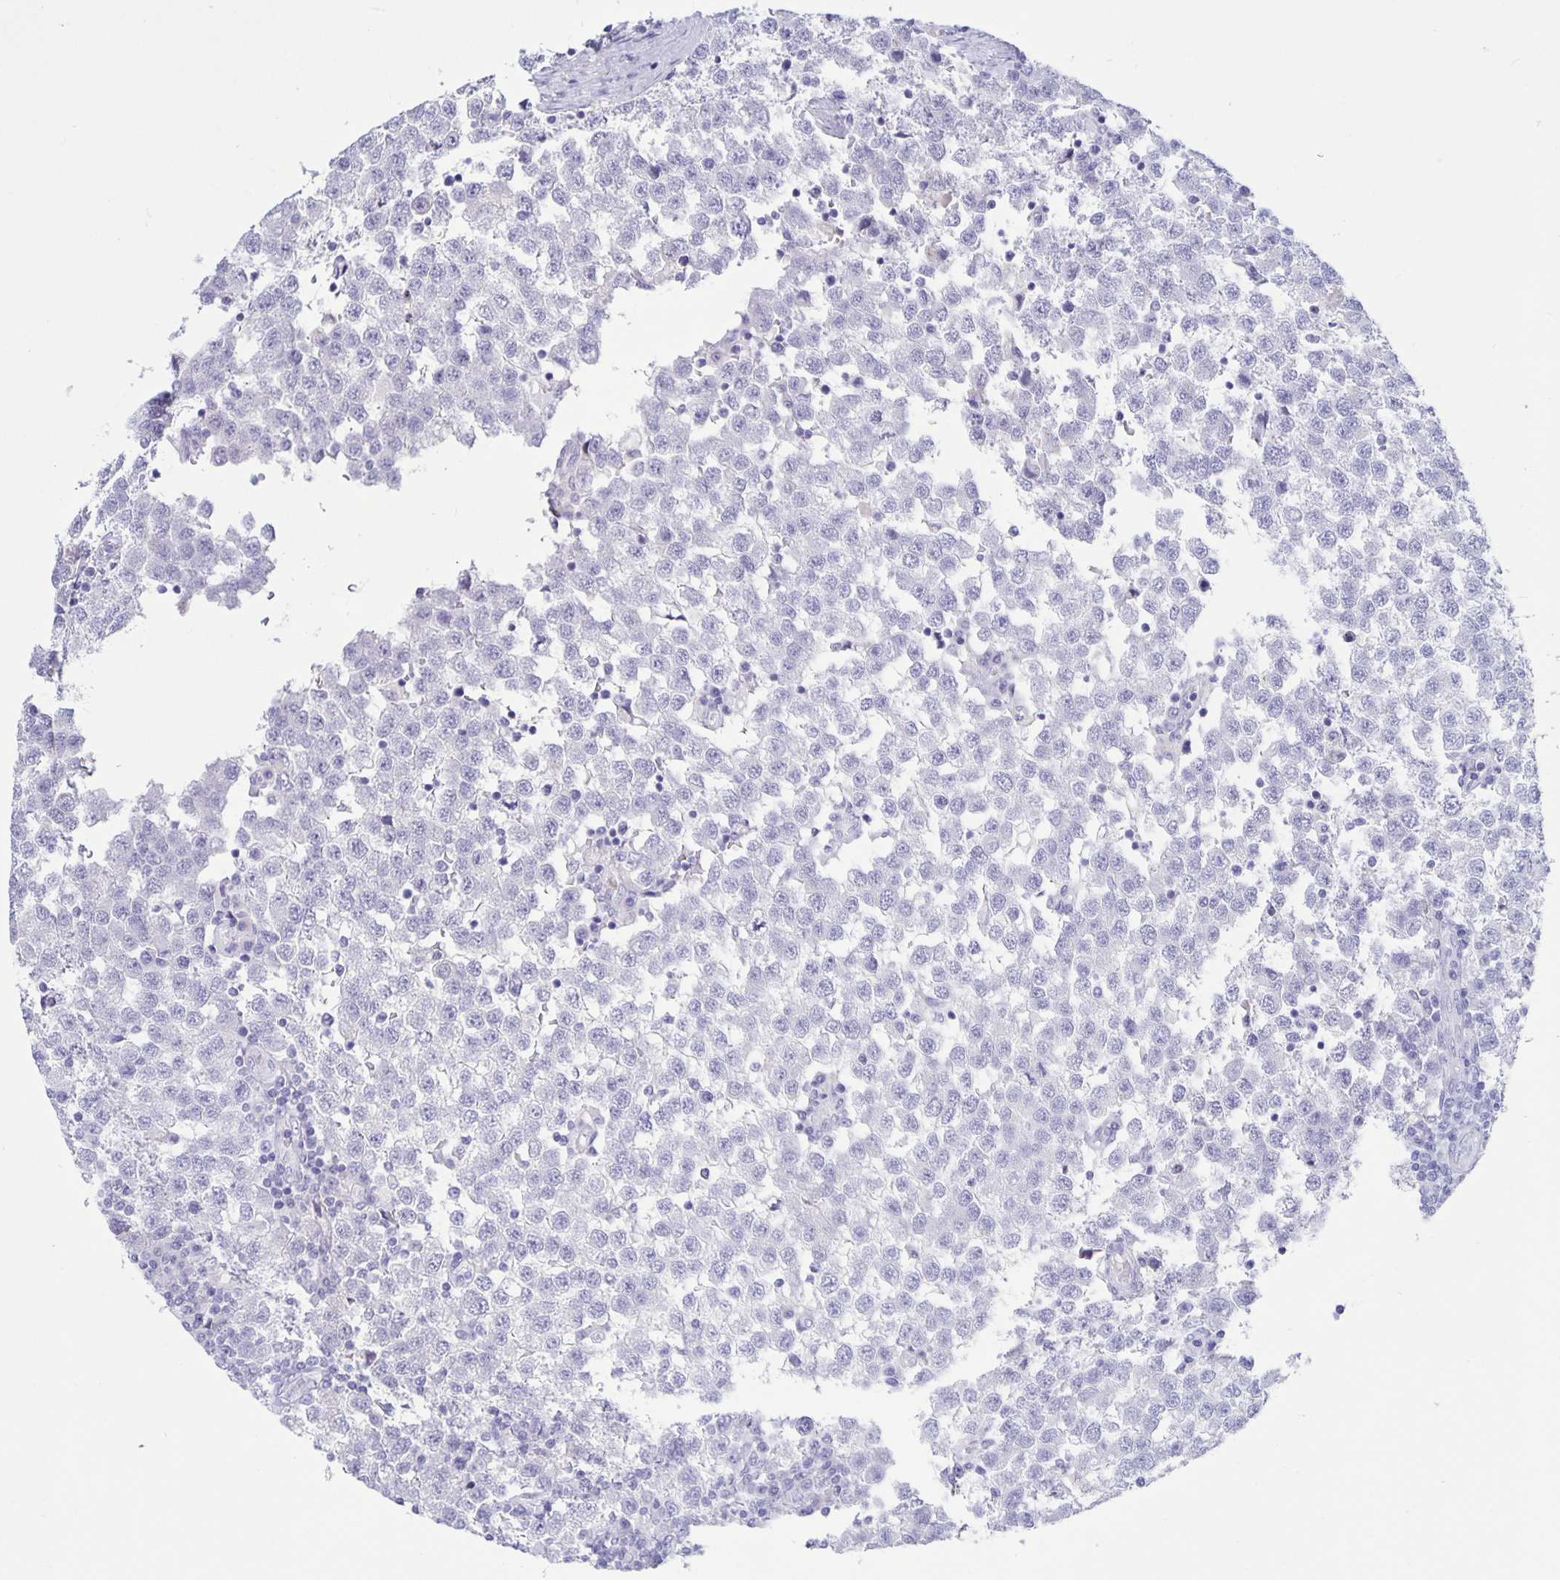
{"staining": {"intensity": "negative", "quantity": "none", "location": "none"}, "tissue": "testis cancer", "cell_type": "Tumor cells", "image_type": "cancer", "snomed": [{"axis": "morphology", "description": "Seminoma, NOS"}, {"axis": "topography", "description": "Testis"}], "caption": "Seminoma (testis) stained for a protein using IHC displays no staining tumor cells.", "gene": "BPIFA3", "patient": {"sex": "male", "age": 34}}